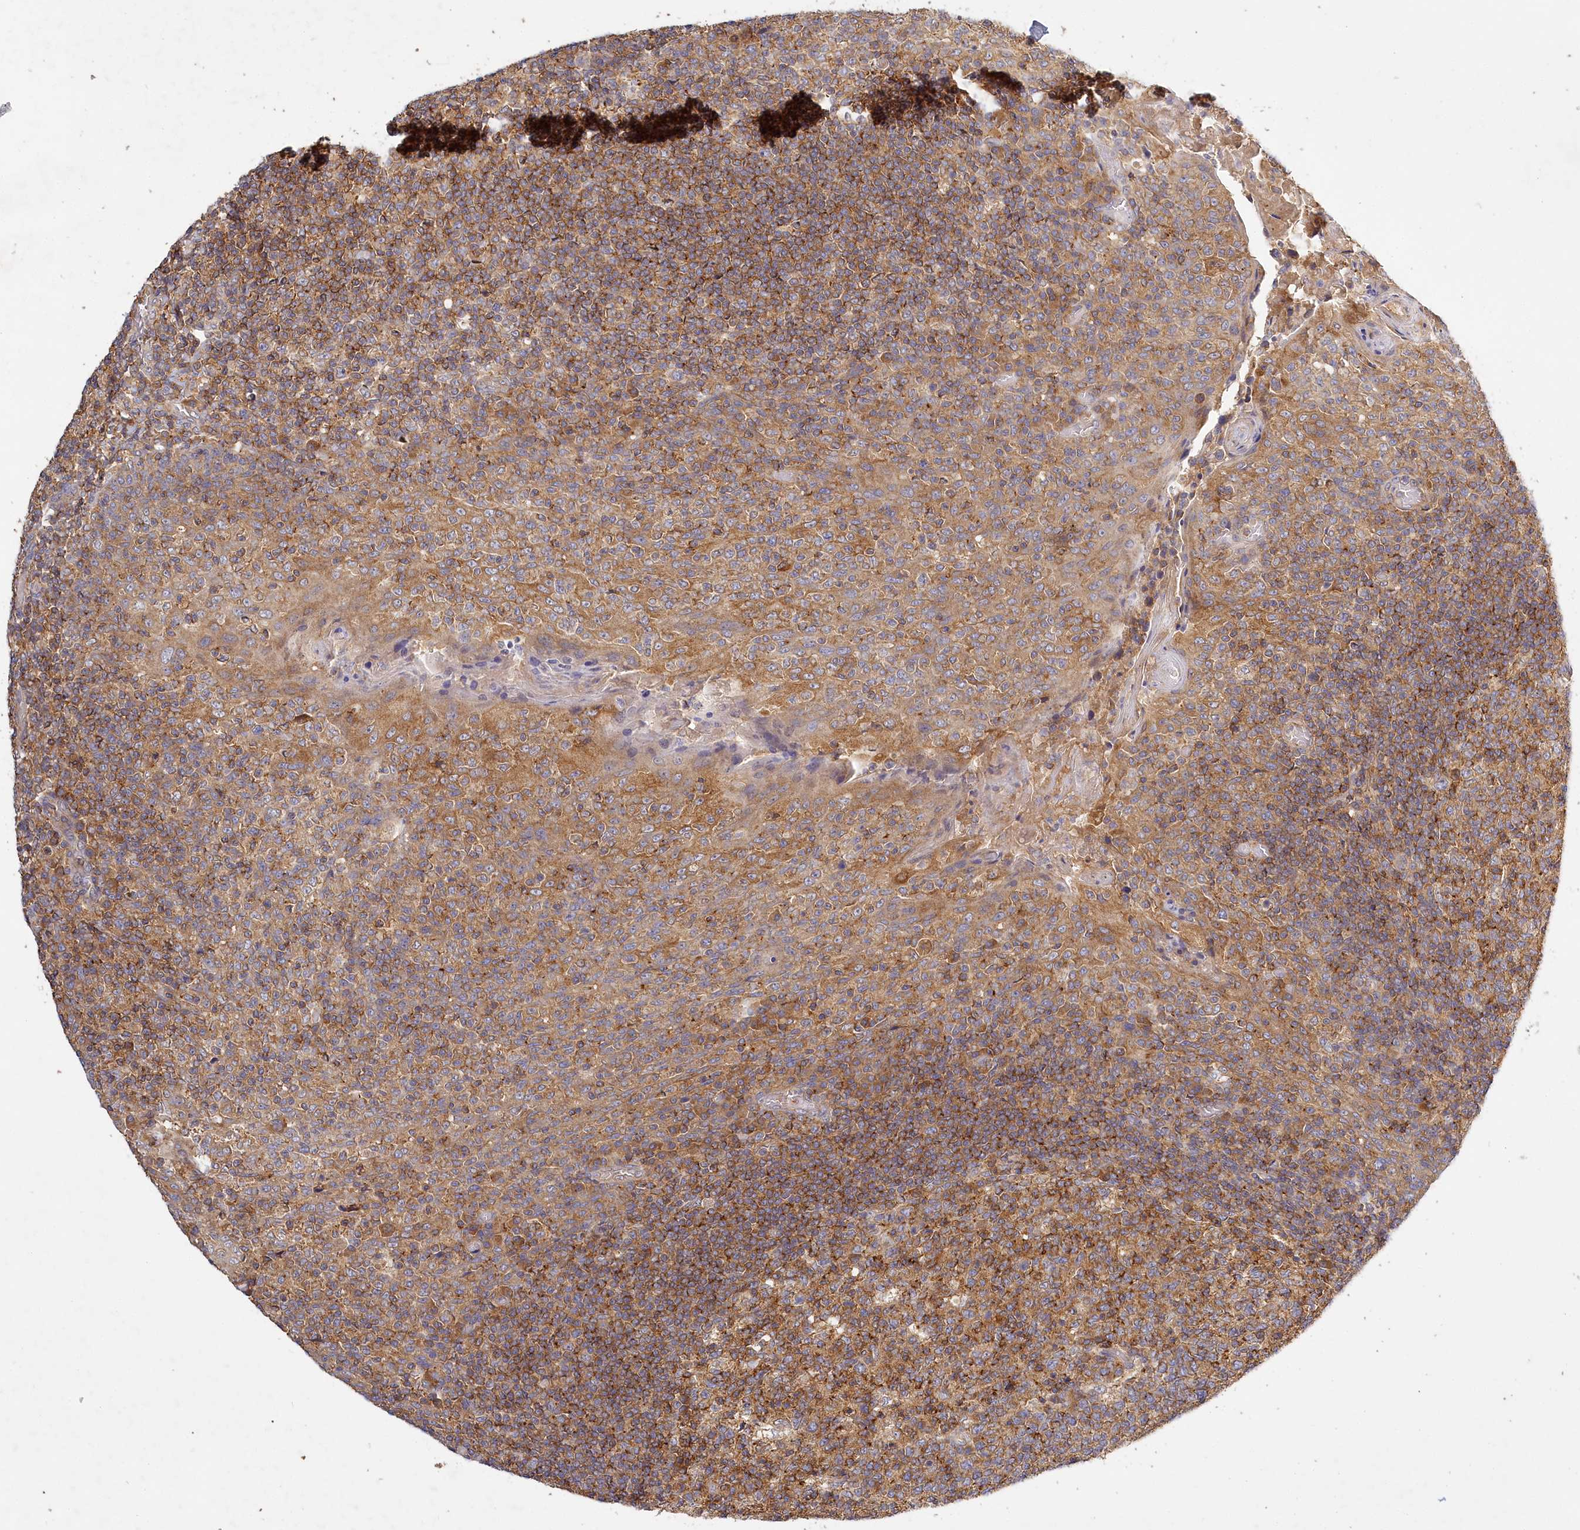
{"staining": {"intensity": "moderate", "quantity": ">75%", "location": "cytoplasmic/membranous"}, "tissue": "tonsil", "cell_type": "Germinal center cells", "image_type": "normal", "snomed": [{"axis": "morphology", "description": "Normal tissue, NOS"}, {"axis": "topography", "description": "Tonsil"}], "caption": "High-power microscopy captured an IHC photomicrograph of benign tonsil, revealing moderate cytoplasmic/membranous positivity in approximately >75% of germinal center cells.", "gene": "LSS", "patient": {"sex": "female", "age": 19}}